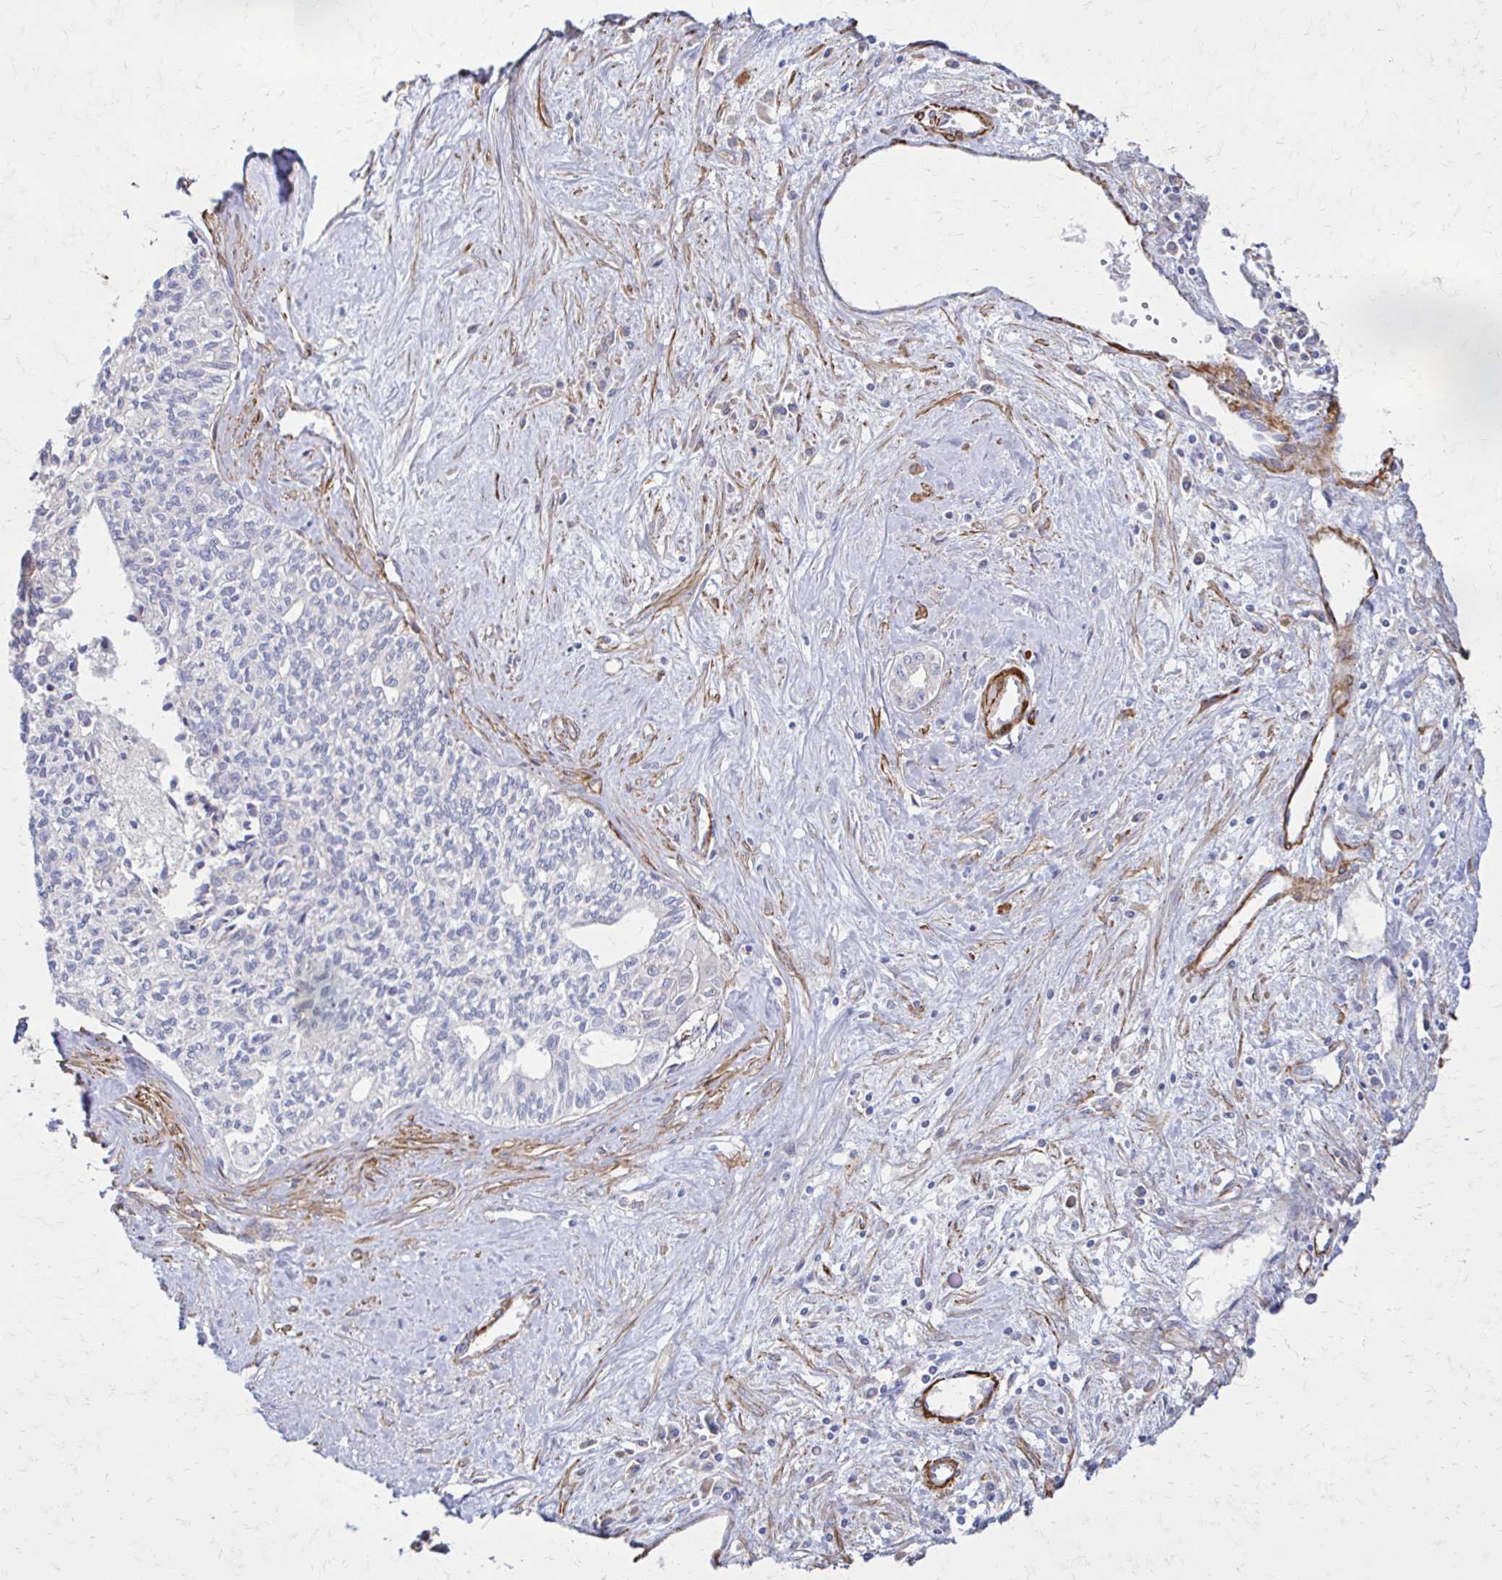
{"staining": {"intensity": "negative", "quantity": "none", "location": "none"}, "tissue": "liver cancer", "cell_type": "Tumor cells", "image_type": "cancer", "snomed": [{"axis": "morphology", "description": "Cholangiocarcinoma"}, {"axis": "topography", "description": "Liver"}], "caption": "Cholangiocarcinoma (liver) was stained to show a protein in brown. There is no significant positivity in tumor cells.", "gene": "TIMMDC1", "patient": {"sex": "female", "age": 61}}